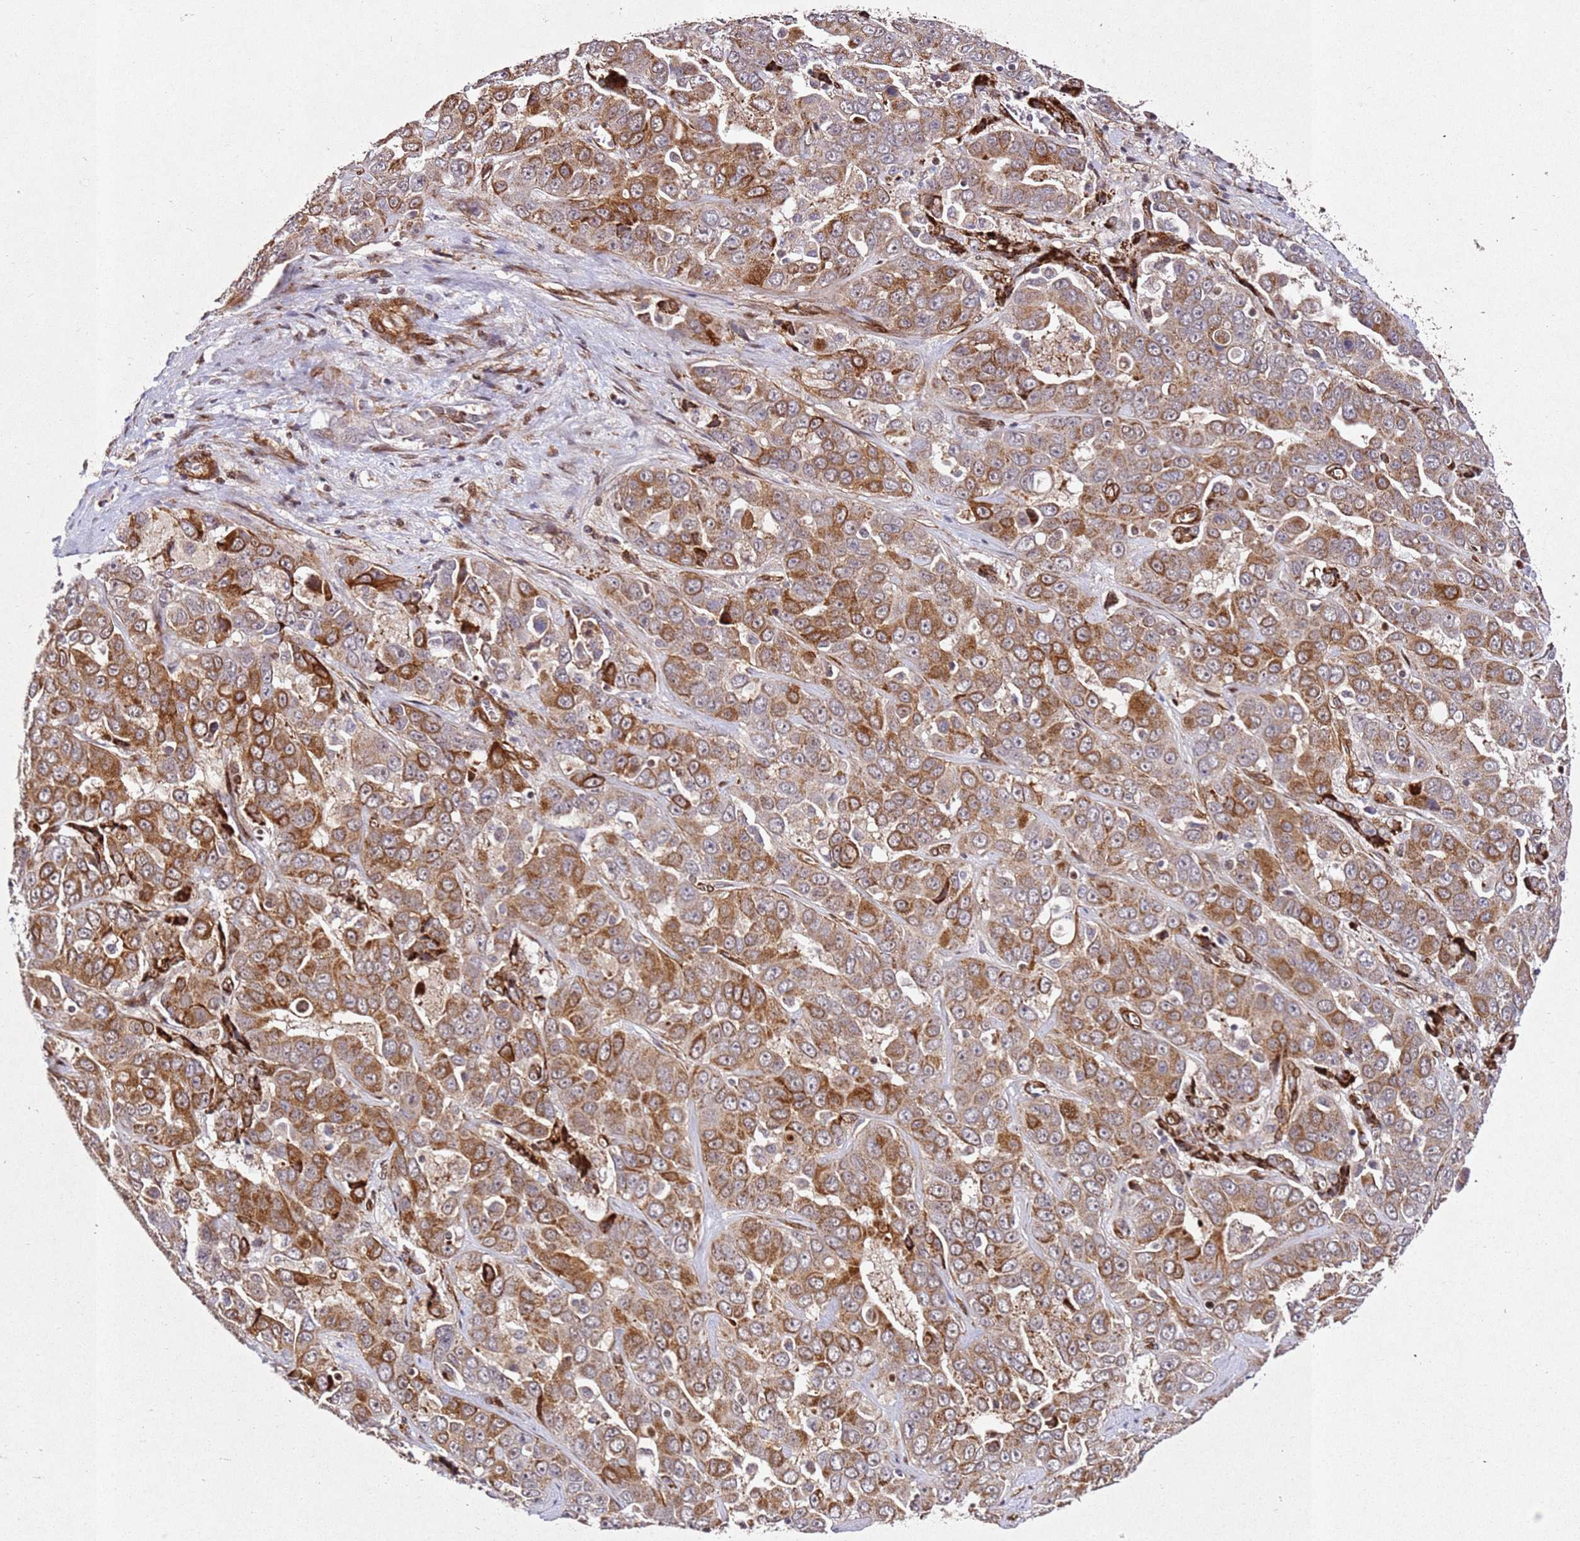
{"staining": {"intensity": "moderate", "quantity": ">75%", "location": "cytoplasmic/membranous"}, "tissue": "liver cancer", "cell_type": "Tumor cells", "image_type": "cancer", "snomed": [{"axis": "morphology", "description": "Cholangiocarcinoma"}, {"axis": "topography", "description": "Liver"}], "caption": "Moderate cytoplasmic/membranous positivity for a protein is seen in about >75% of tumor cells of liver cancer (cholangiocarcinoma) using IHC.", "gene": "ZNF296", "patient": {"sex": "female", "age": 52}}